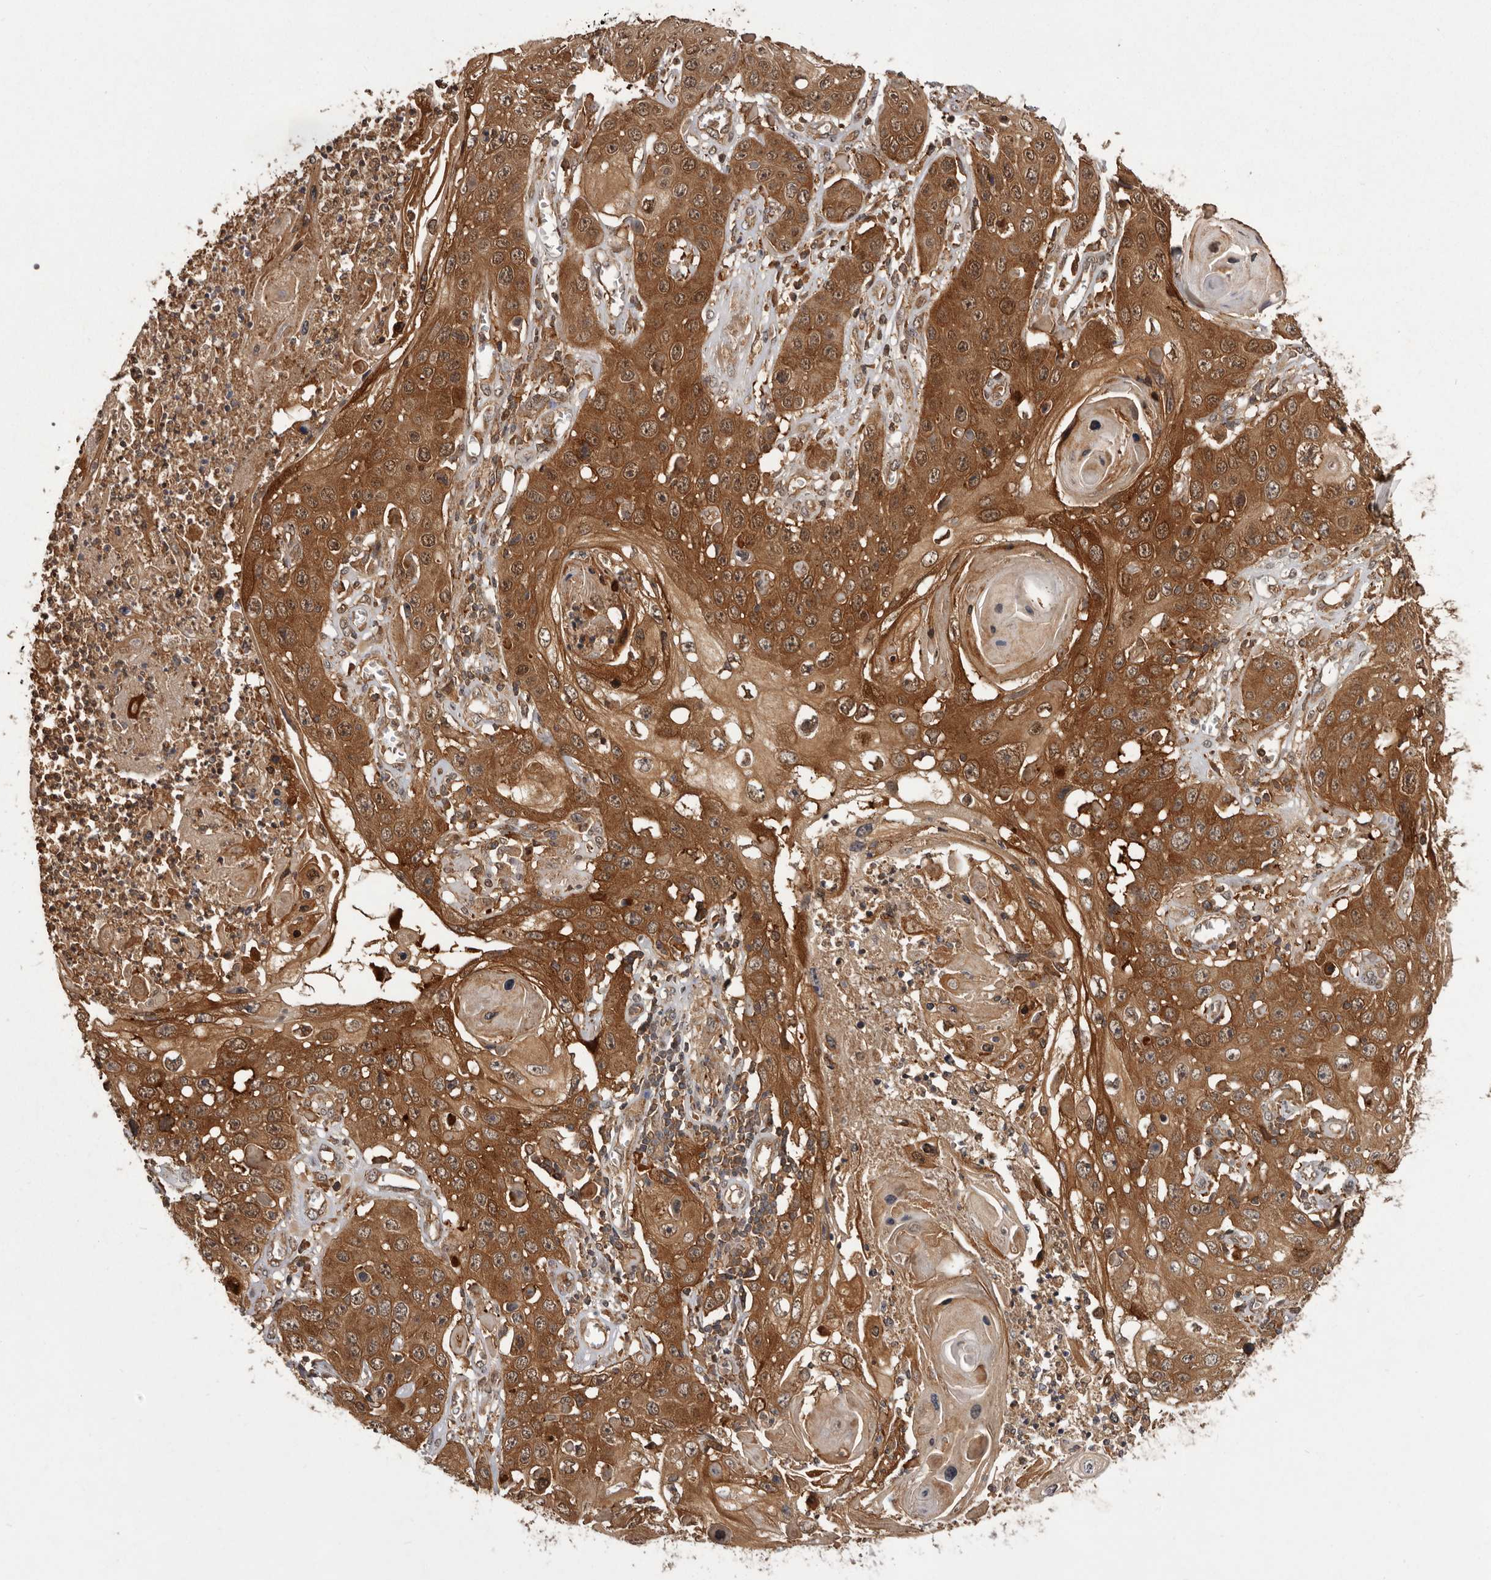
{"staining": {"intensity": "strong", "quantity": ">75%", "location": "cytoplasmic/membranous"}, "tissue": "skin cancer", "cell_type": "Tumor cells", "image_type": "cancer", "snomed": [{"axis": "morphology", "description": "Squamous cell carcinoma, NOS"}, {"axis": "topography", "description": "Skin"}], "caption": "Immunohistochemistry photomicrograph of skin cancer (squamous cell carcinoma) stained for a protein (brown), which exhibits high levels of strong cytoplasmic/membranous staining in approximately >75% of tumor cells.", "gene": "SLC22A3", "patient": {"sex": "male", "age": 55}}